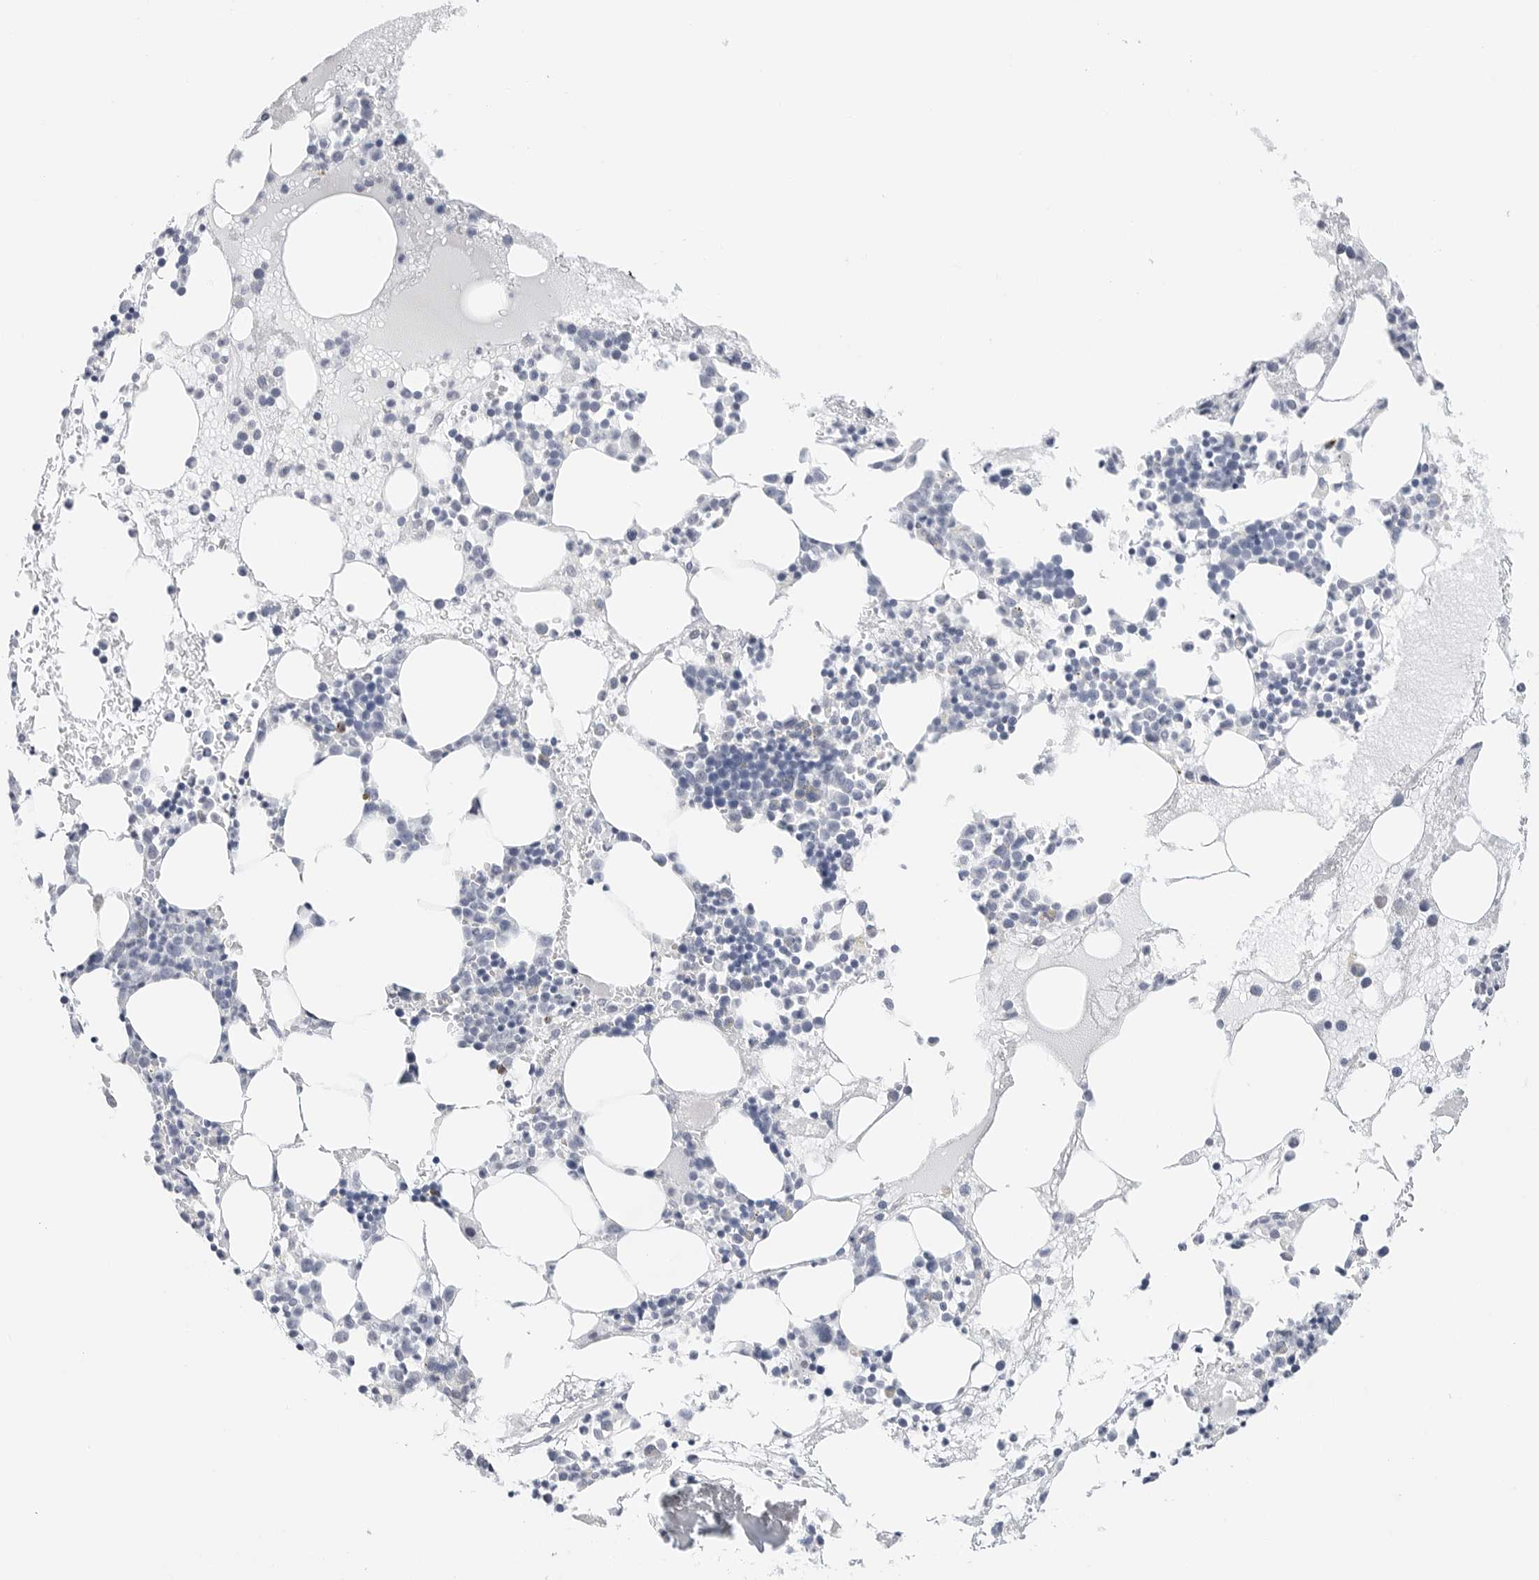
{"staining": {"intensity": "negative", "quantity": "none", "location": "none"}, "tissue": "bone marrow", "cell_type": "Hematopoietic cells", "image_type": "normal", "snomed": [{"axis": "morphology", "description": "Normal tissue, NOS"}, {"axis": "topography", "description": "Bone marrow"}], "caption": "Histopathology image shows no significant protein staining in hematopoietic cells of normal bone marrow. (IHC, brightfield microscopy, high magnification).", "gene": "HSPB7", "patient": {"sex": "female", "age": 52}}